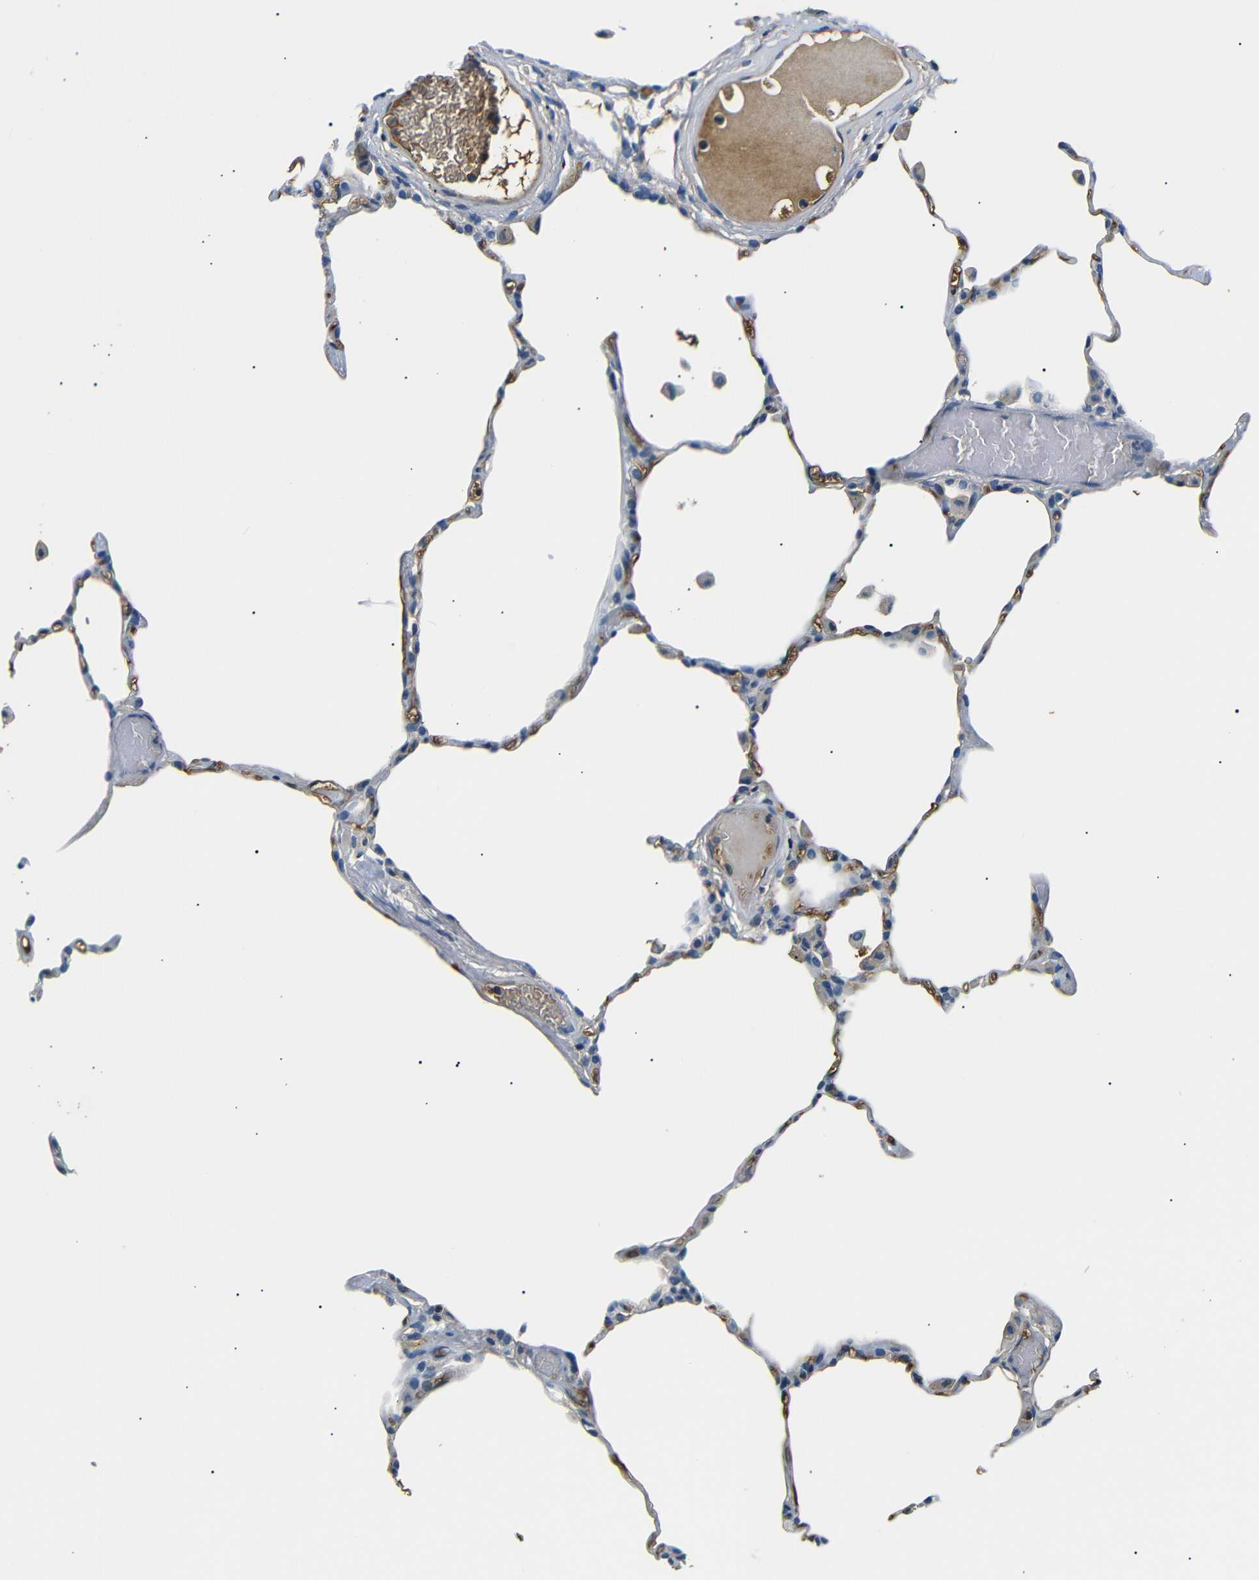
{"staining": {"intensity": "moderate", "quantity": "25%-75%", "location": "cytoplasmic/membranous"}, "tissue": "lung", "cell_type": "Alveolar cells", "image_type": "normal", "snomed": [{"axis": "morphology", "description": "Normal tissue, NOS"}, {"axis": "topography", "description": "Lung"}], "caption": "Protein analysis of normal lung reveals moderate cytoplasmic/membranous positivity in approximately 25%-75% of alveolar cells. The protein of interest is stained brown, and the nuclei are stained in blue (DAB (3,3'-diaminobenzidine) IHC with brightfield microscopy, high magnification).", "gene": "LHCGR", "patient": {"sex": "female", "age": 49}}